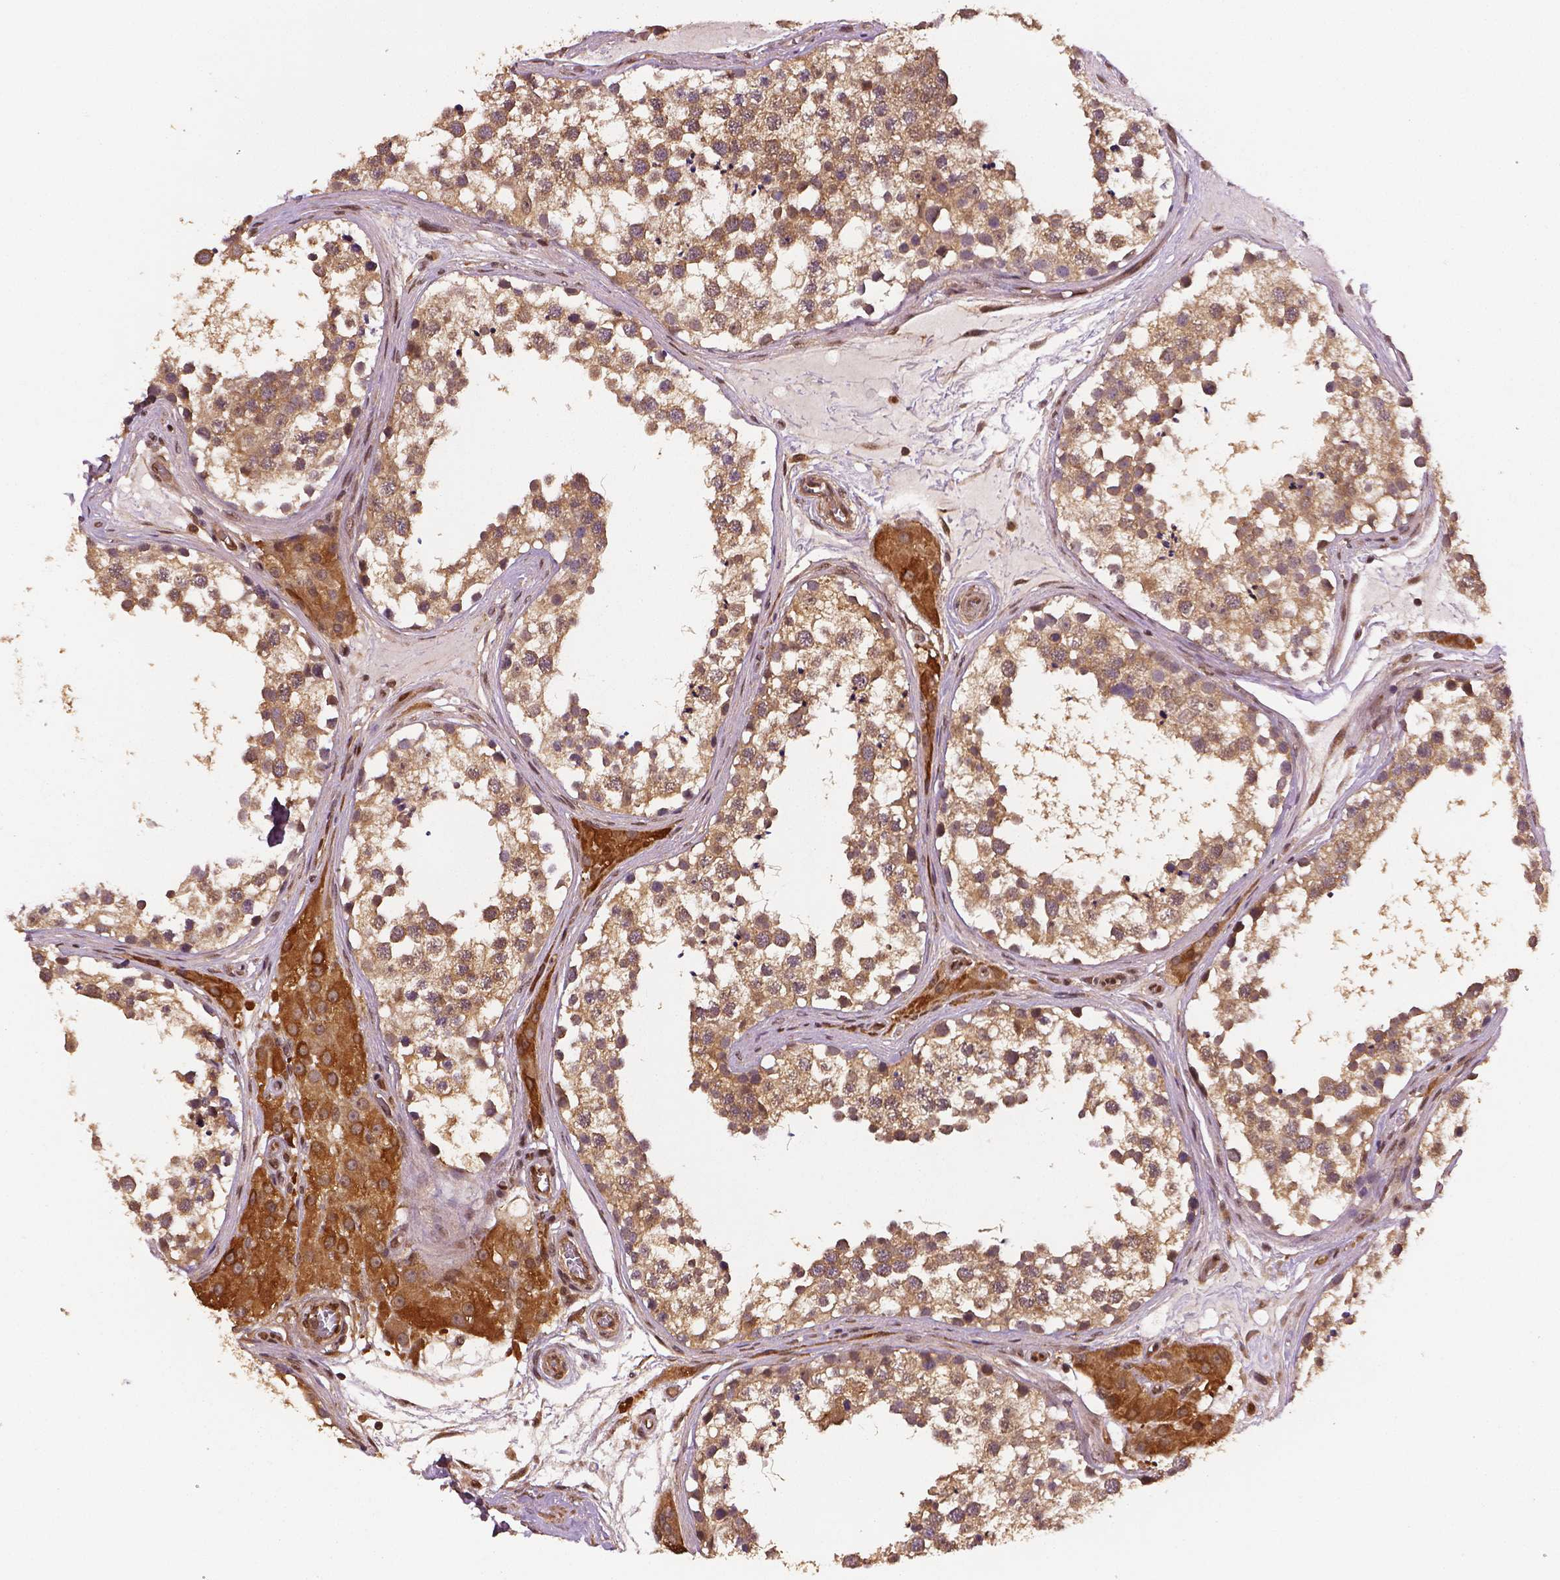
{"staining": {"intensity": "moderate", "quantity": ">75%", "location": "cytoplasmic/membranous"}, "tissue": "testis", "cell_type": "Cells in seminiferous ducts", "image_type": "normal", "snomed": [{"axis": "morphology", "description": "Normal tissue, NOS"}, {"axis": "morphology", "description": "Seminoma, NOS"}, {"axis": "topography", "description": "Testis"}], "caption": "The photomicrograph exhibits a brown stain indicating the presence of a protein in the cytoplasmic/membranous of cells in seminiferous ducts in testis. (brown staining indicates protein expression, while blue staining denotes nuclei).", "gene": "STAT3", "patient": {"sex": "male", "age": 65}}